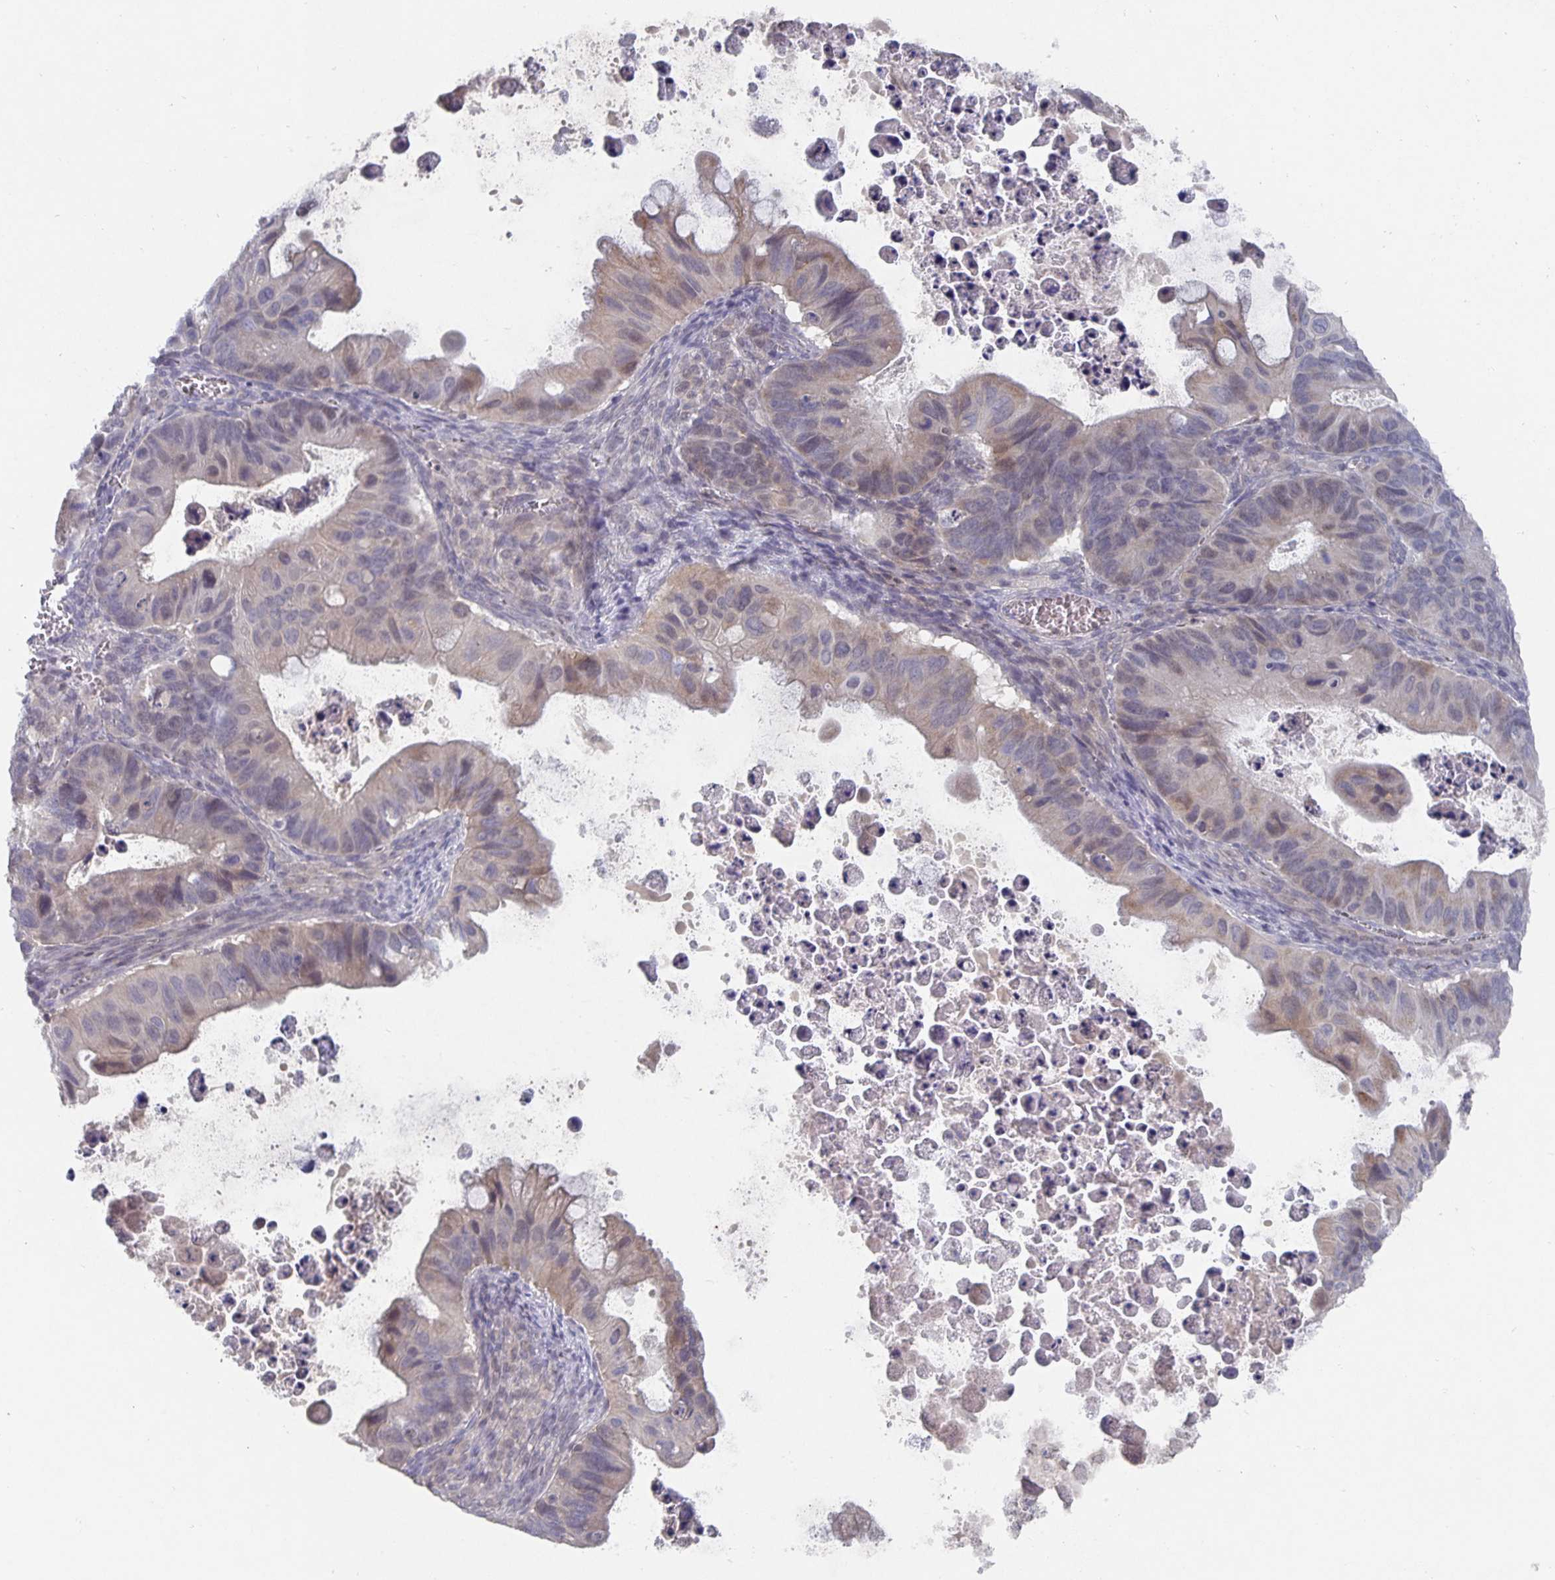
{"staining": {"intensity": "weak", "quantity": "<25%", "location": "cytoplasmic/membranous"}, "tissue": "ovarian cancer", "cell_type": "Tumor cells", "image_type": "cancer", "snomed": [{"axis": "morphology", "description": "Cystadenocarcinoma, mucinous, NOS"}, {"axis": "topography", "description": "Ovary"}], "caption": "DAB (3,3'-diaminobenzidine) immunohistochemical staining of human ovarian cancer demonstrates no significant positivity in tumor cells.", "gene": "HEPN1", "patient": {"sex": "female", "age": 64}}